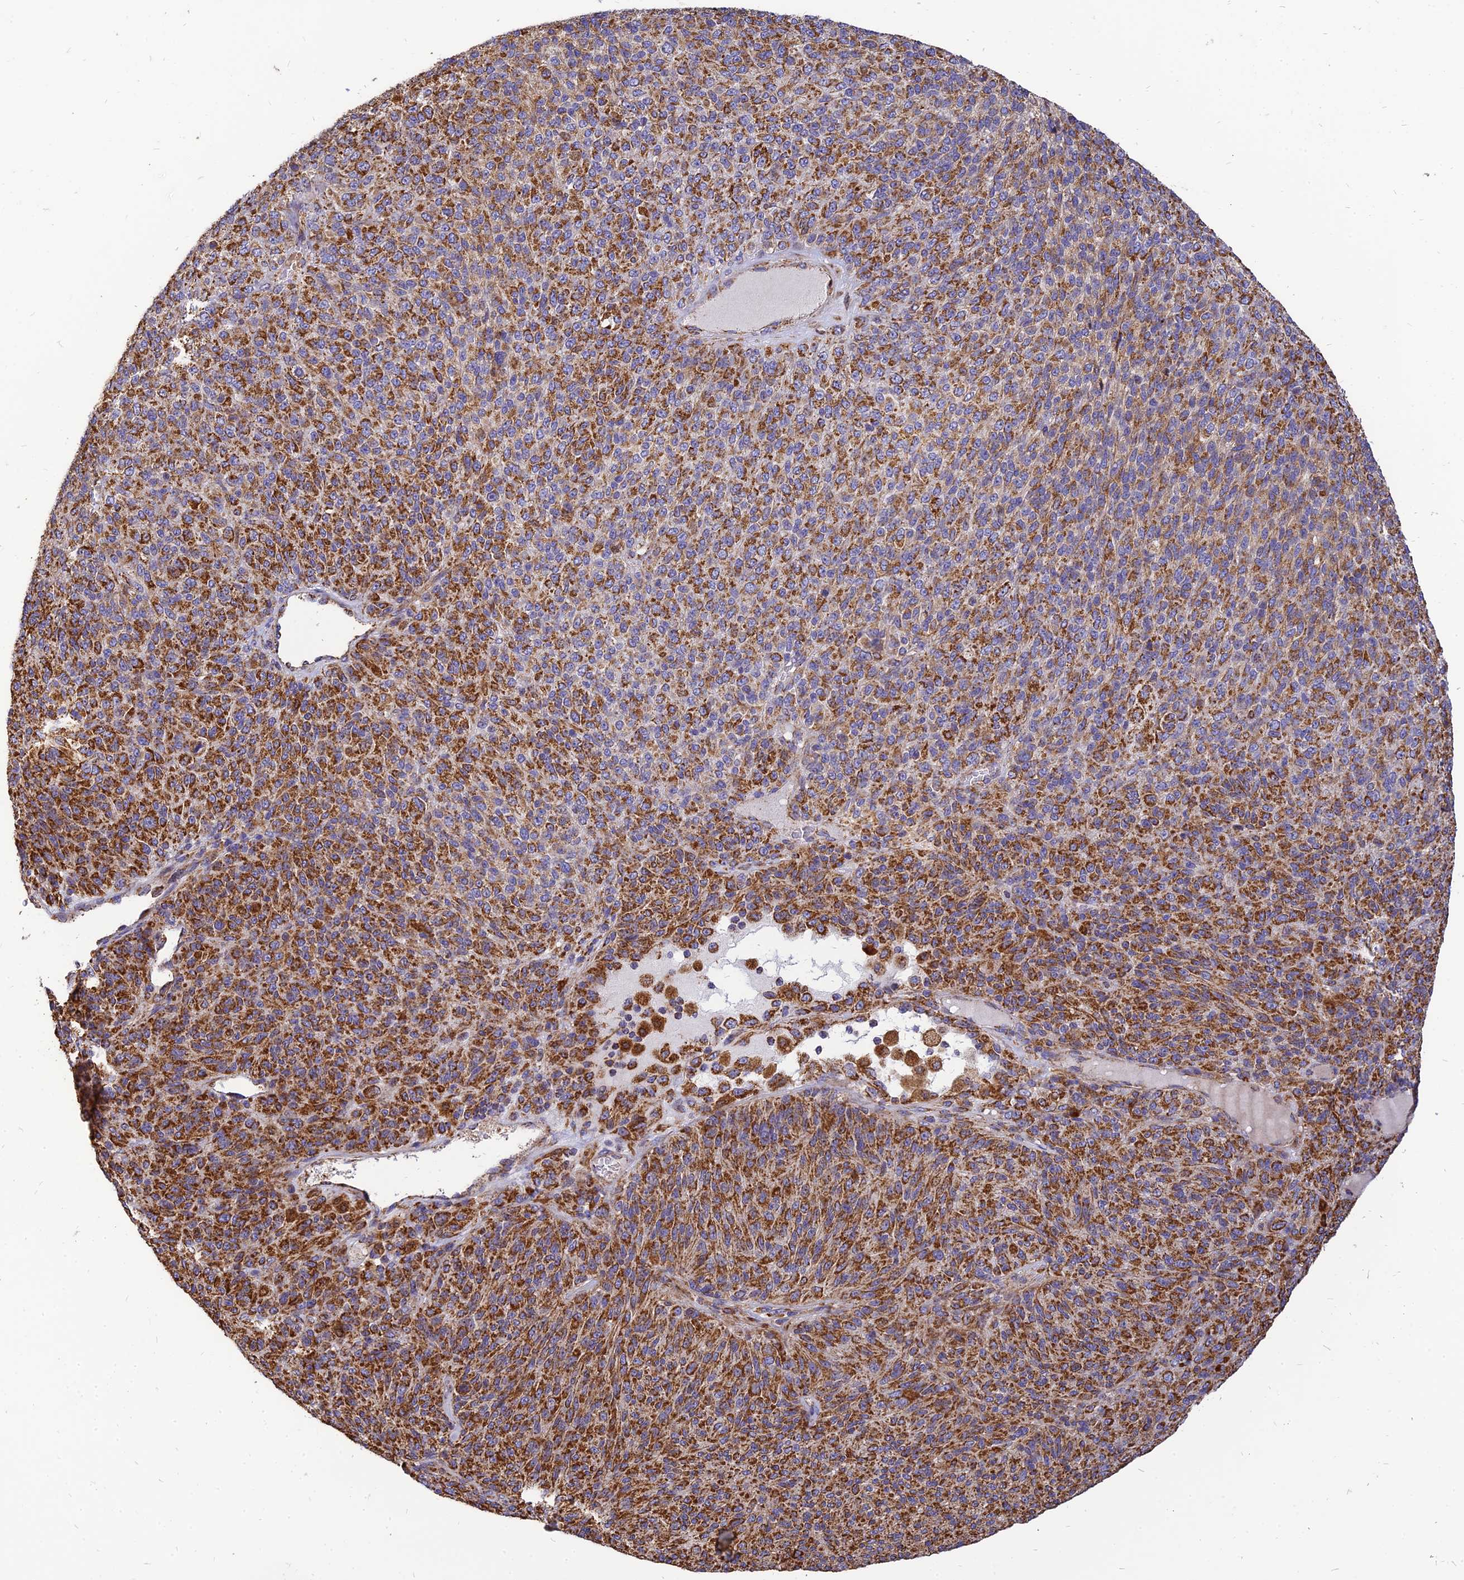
{"staining": {"intensity": "strong", "quantity": ">75%", "location": "cytoplasmic/membranous"}, "tissue": "melanoma", "cell_type": "Tumor cells", "image_type": "cancer", "snomed": [{"axis": "morphology", "description": "Malignant melanoma, Metastatic site"}, {"axis": "topography", "description": "Brain"}], "caption": "Melanoma stained with immunohistochemistry reveals strong cytoplasmic/membranous expression in about >75% of tumor cells.", "gene": "THUMPD2", "patient": {"sex": "female", "age": 56}}